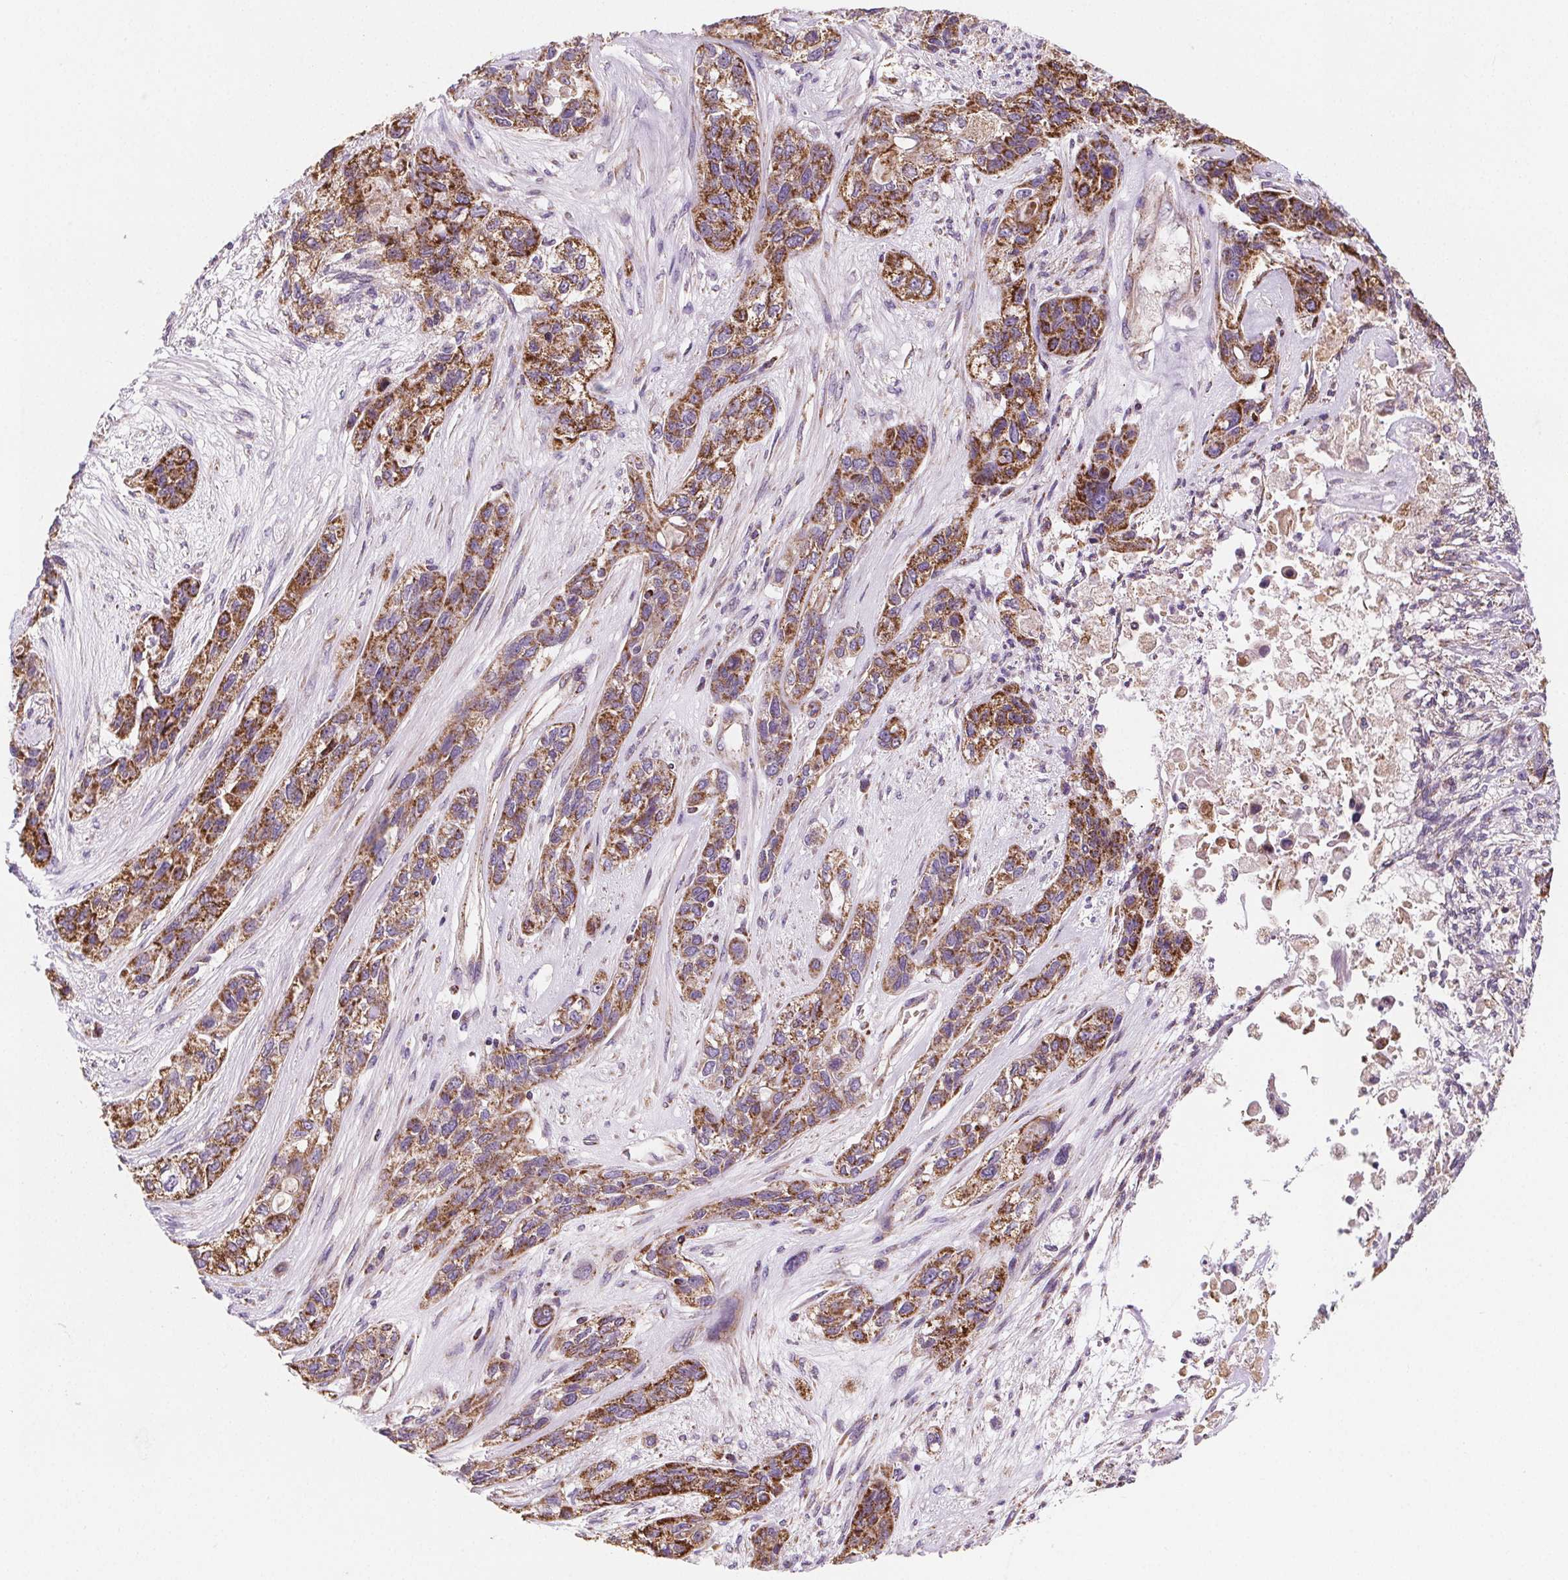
{"staining": {"intensity": "moderate", "quantity": ">75%", "location": "cytoplasmic/membranous"}, "tissue": "lung cancer", "cell_type": "Tumor cells", "image_type": "cancer", "snomed": [{"axis": "morphology", "description": "Squamous cell carcinoma, NOS"}, {"axis": "topography", "description": "Lung"}], "caption": "A photomicrograph showing moderate cytoplasmic/membranous expression in about >75% of tumor cells in lung squamous cell carcinoma, as visualized by brown immunohistochemical staining.", "gene": "GOLT1B", "patient": {"sex": "female", "age": 70}}